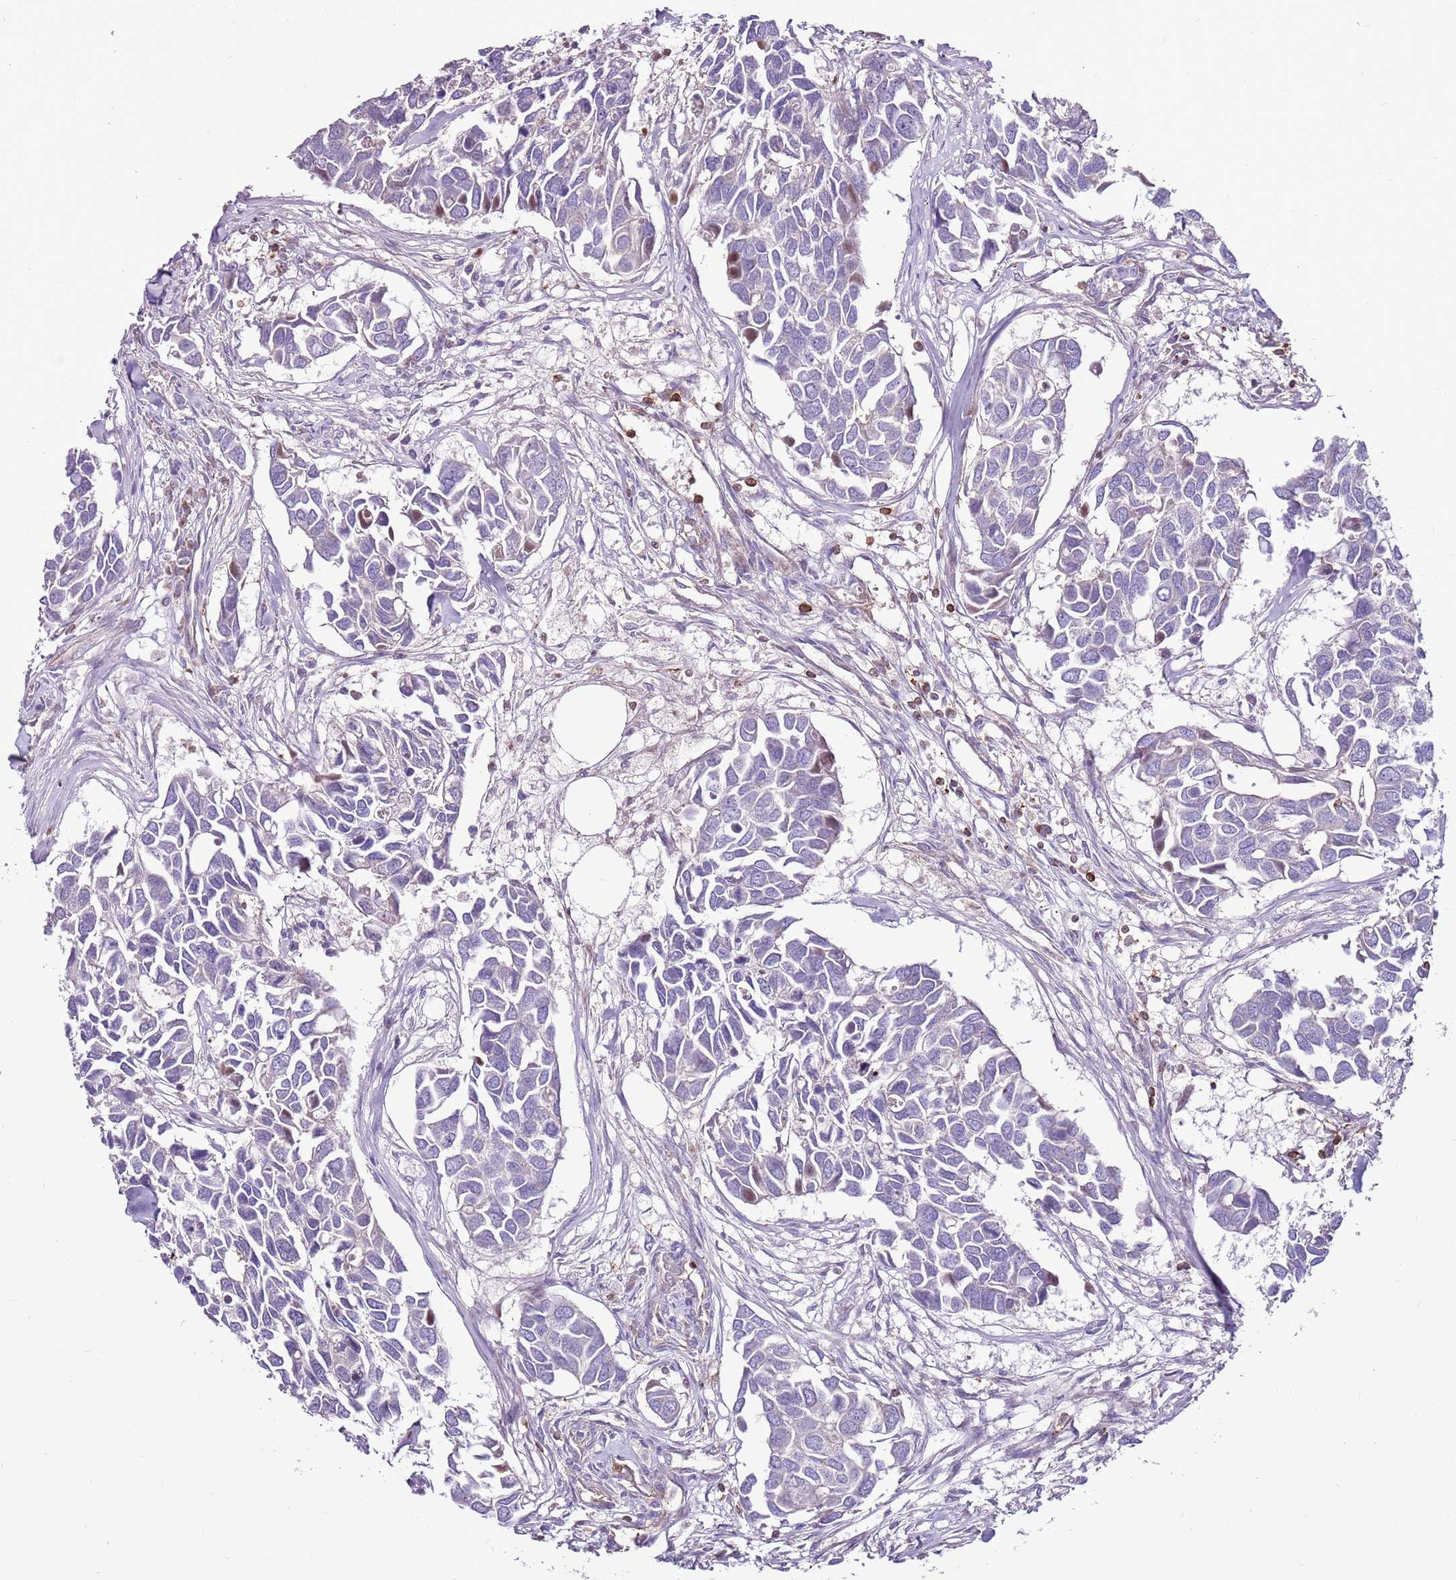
{"staining": {"intensity": "moderate", "quantity": "<25%", "location": "nuclear"}, "tissue": "breast cancer", "cell_type": "Tumor cells", "image_type": "cancer", "snomed": [{"axis": "morphology", "description": "Duct carcinoma"}, {"axis": "topography", "description": "Breast"}], "caption": "The photomicrograph reveals immunohistochemical staining of infiltrating ductal carcinoma (breast). There is moderate nuclear expression is appreciated in about <25% of tumor cells. (Stains: DAB (3,3'-diaminobenzidine) in brown, nuclei in blue, Microscopy: brightfield microscopy at high magnification).", "gene": "ZSWIM1", "patient": {"sex": "female", "age": 83}}